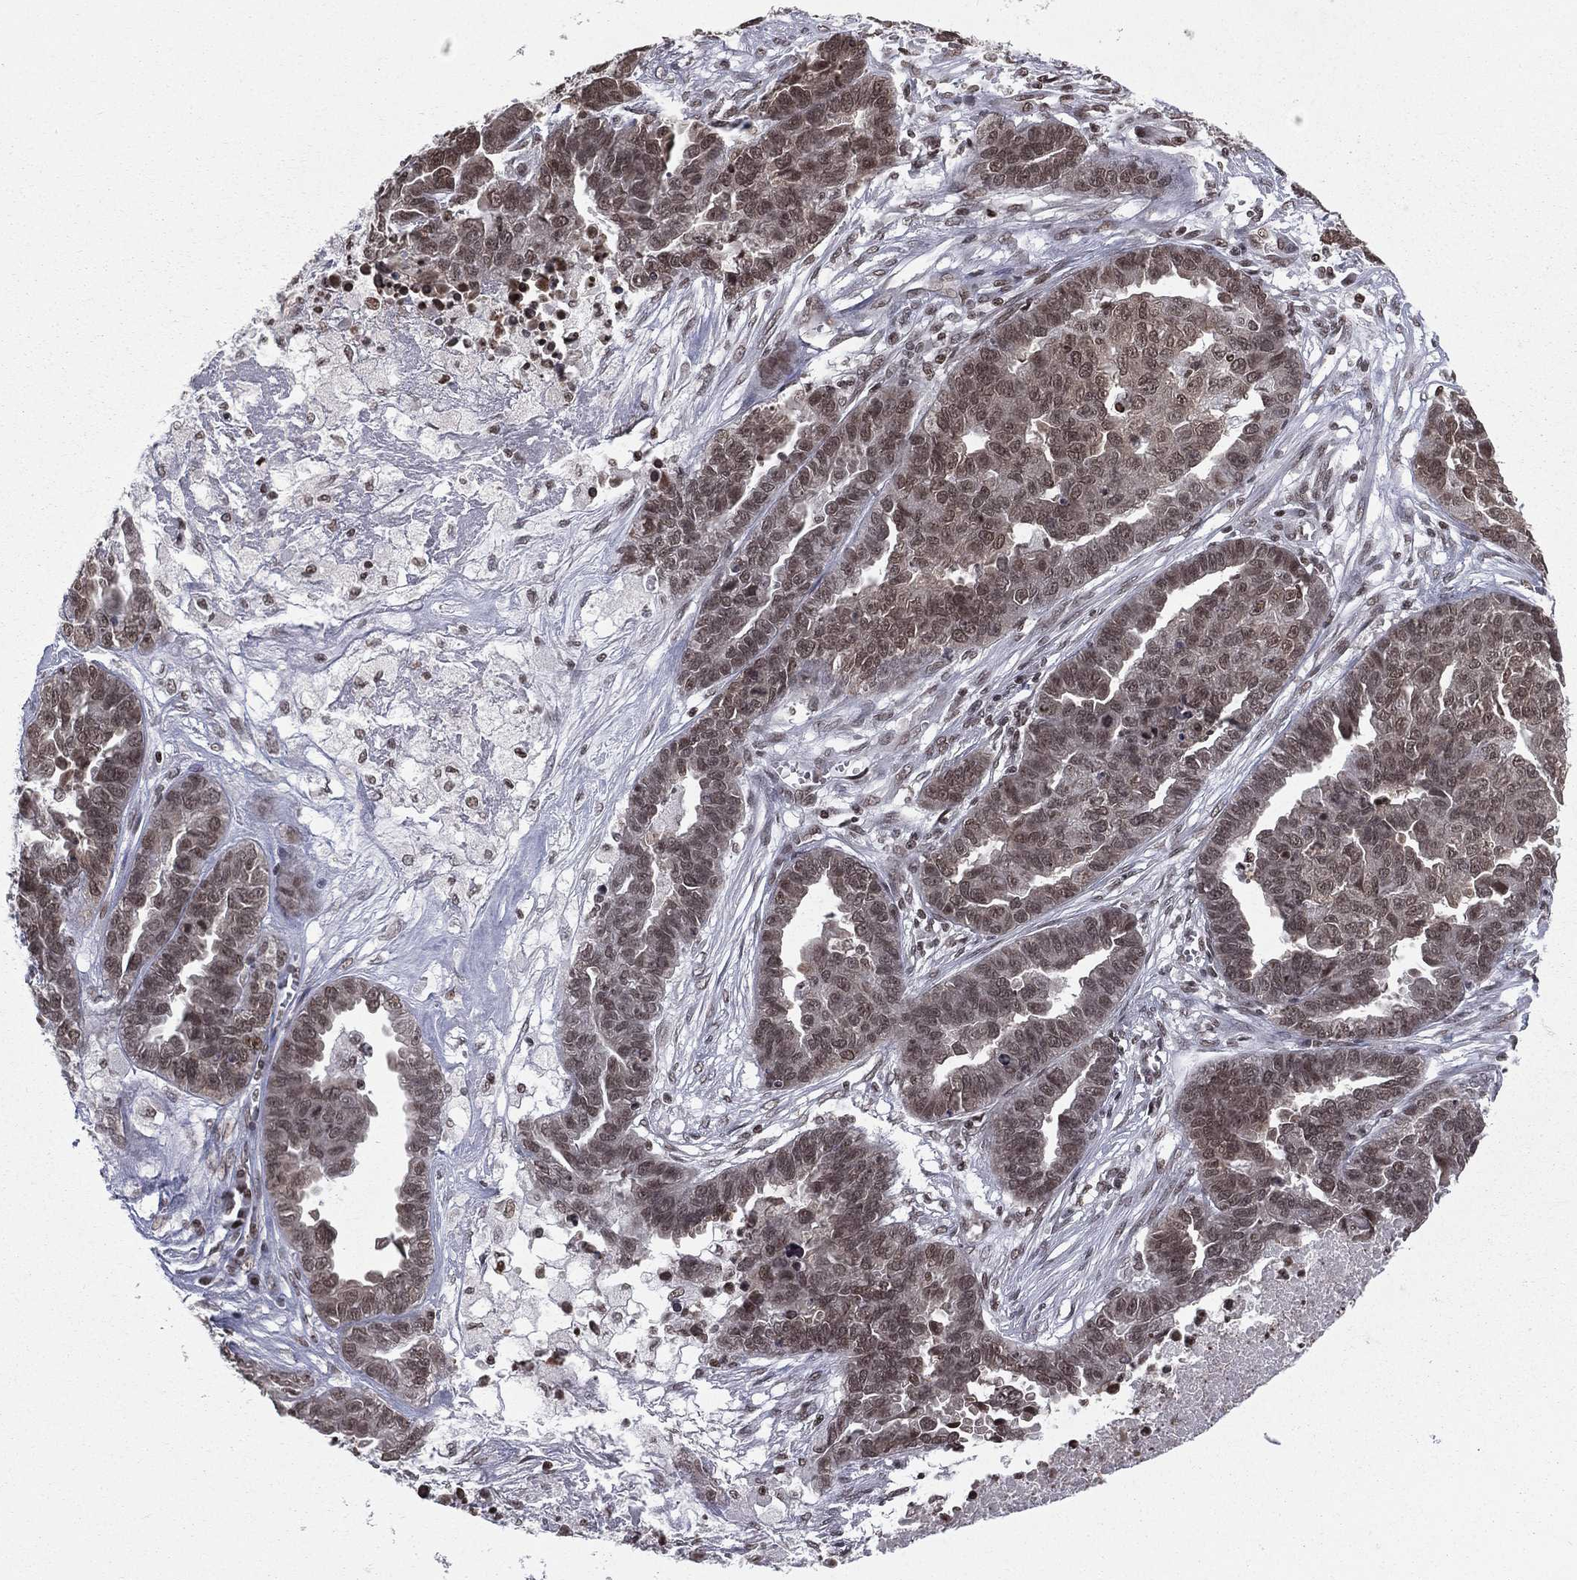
{"staining": {"intensity": "moderate", "quantity": "25%-75%", "location": "nuclear"}, "tissue": "ovarian cancer", "cell_type": "Tumor cells", "image_type": "cancer", "snomed": [{"axis": "morphology", "description": "Cystadenocarcinoma, serous, NOS"}, {"axis": "topography", "description": "Ovary"}], "caption": "Brown immunohistochemical staining in human ovarian cancer (serous cystadenocarcinoma) demonstrates moderate nuclear expression in approximately 25%-75% of tumor cells. (DAB (3,3'-diaminobenzidine) IHC with brightfield microscopy, high magnification).", "gene": "RFX7", "patient": {"sex": "female", "age": 87}}